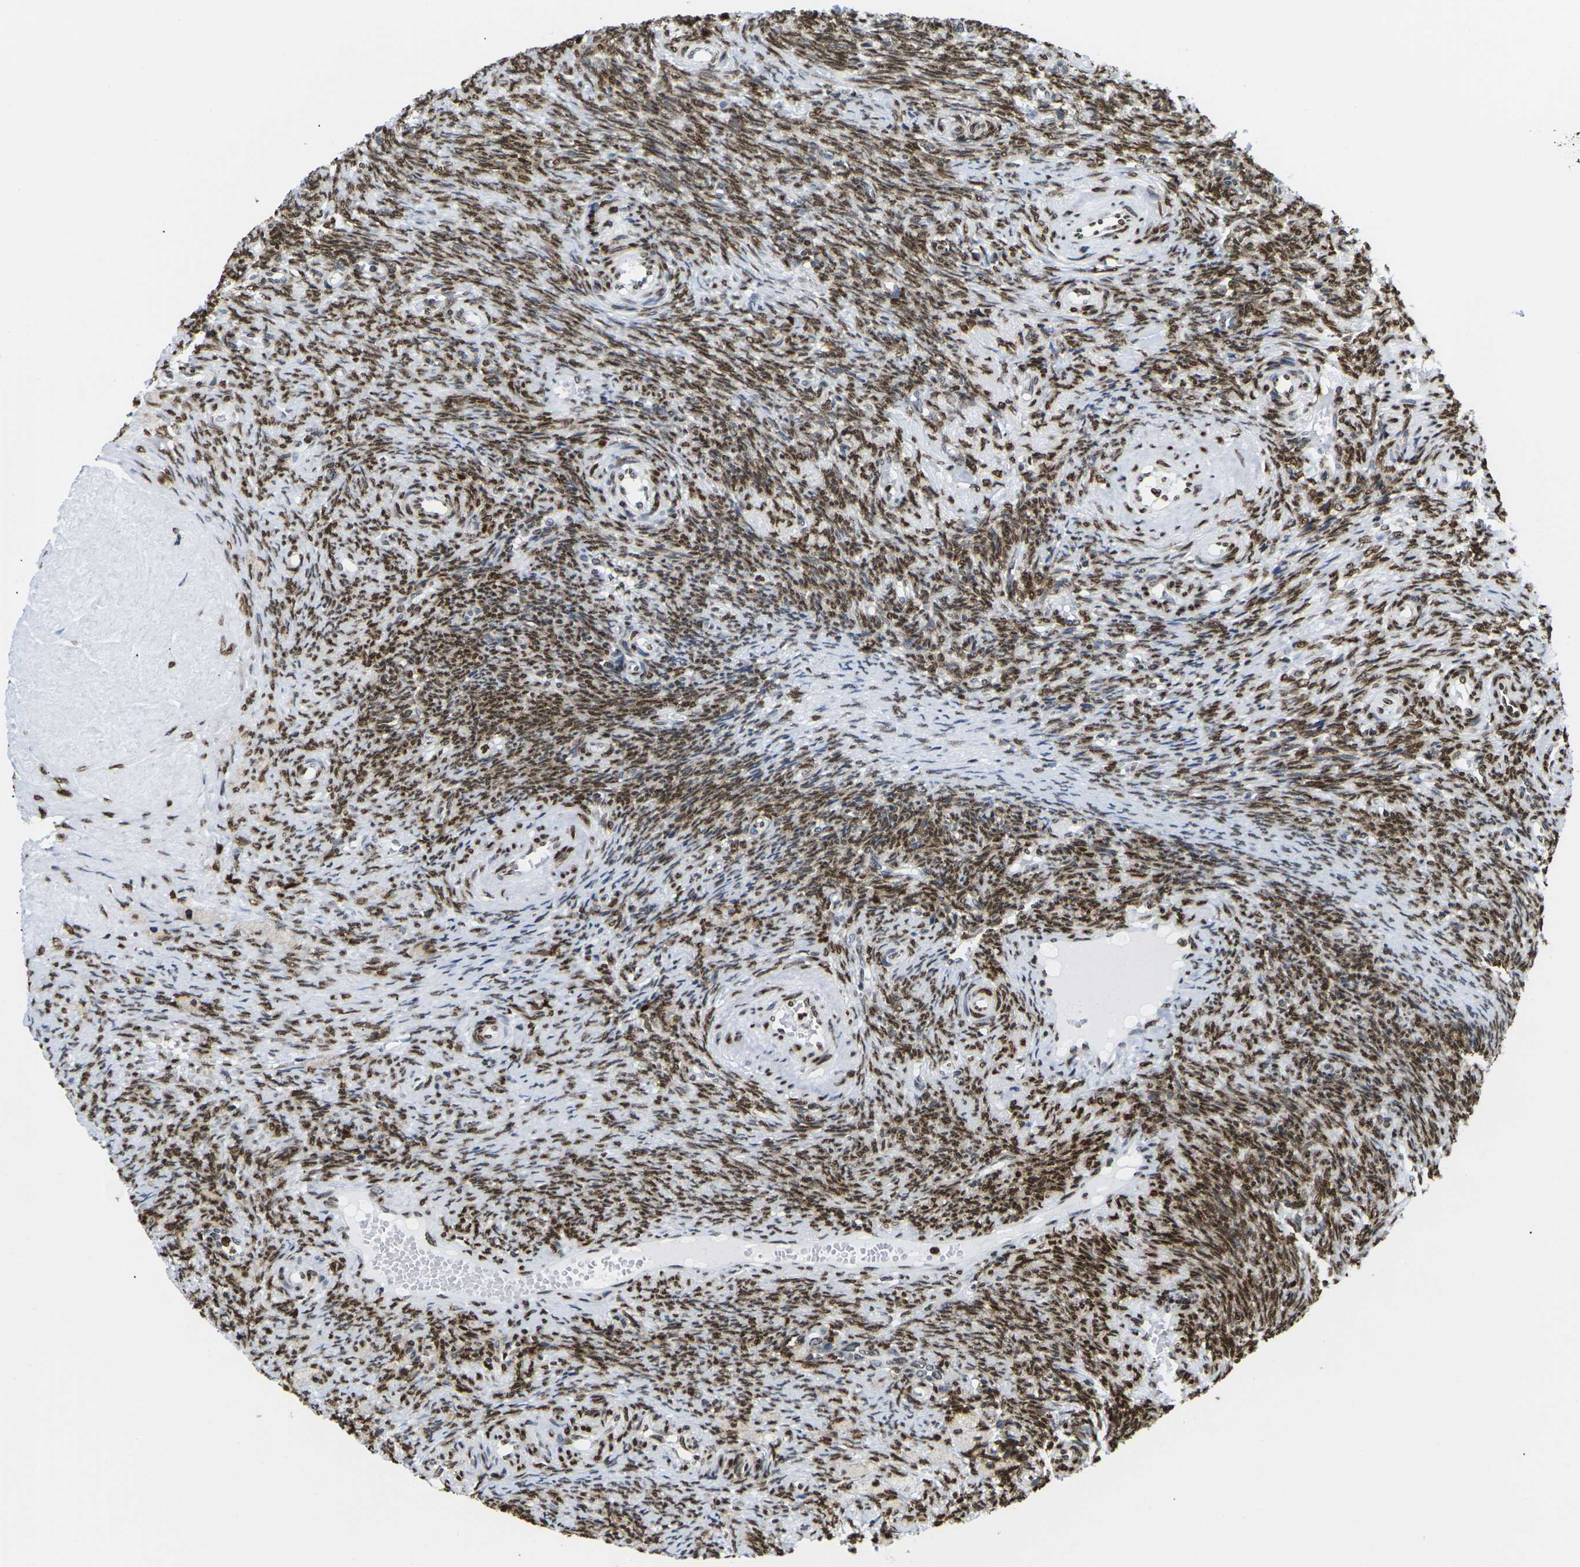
{"staining": {"intensity": "strong", "quantity": ">75%", "location": "nuclear"}, "tissue": "ovary", "cell_type": "Ovarian stroma cells", "image_type": "normal", "snomed": [{"axis": "morphology", "description": "Normal tissue, NOS"}, {"axis": "topography", "description": "Ovary"}], "caption": "IHC of normal ovary exhibits high levels of strong nuclear expression in approximately >75% of ovarian stroma cells.", "gene": "H2AC21", "patient": {"sex": "female", "age": 41}}